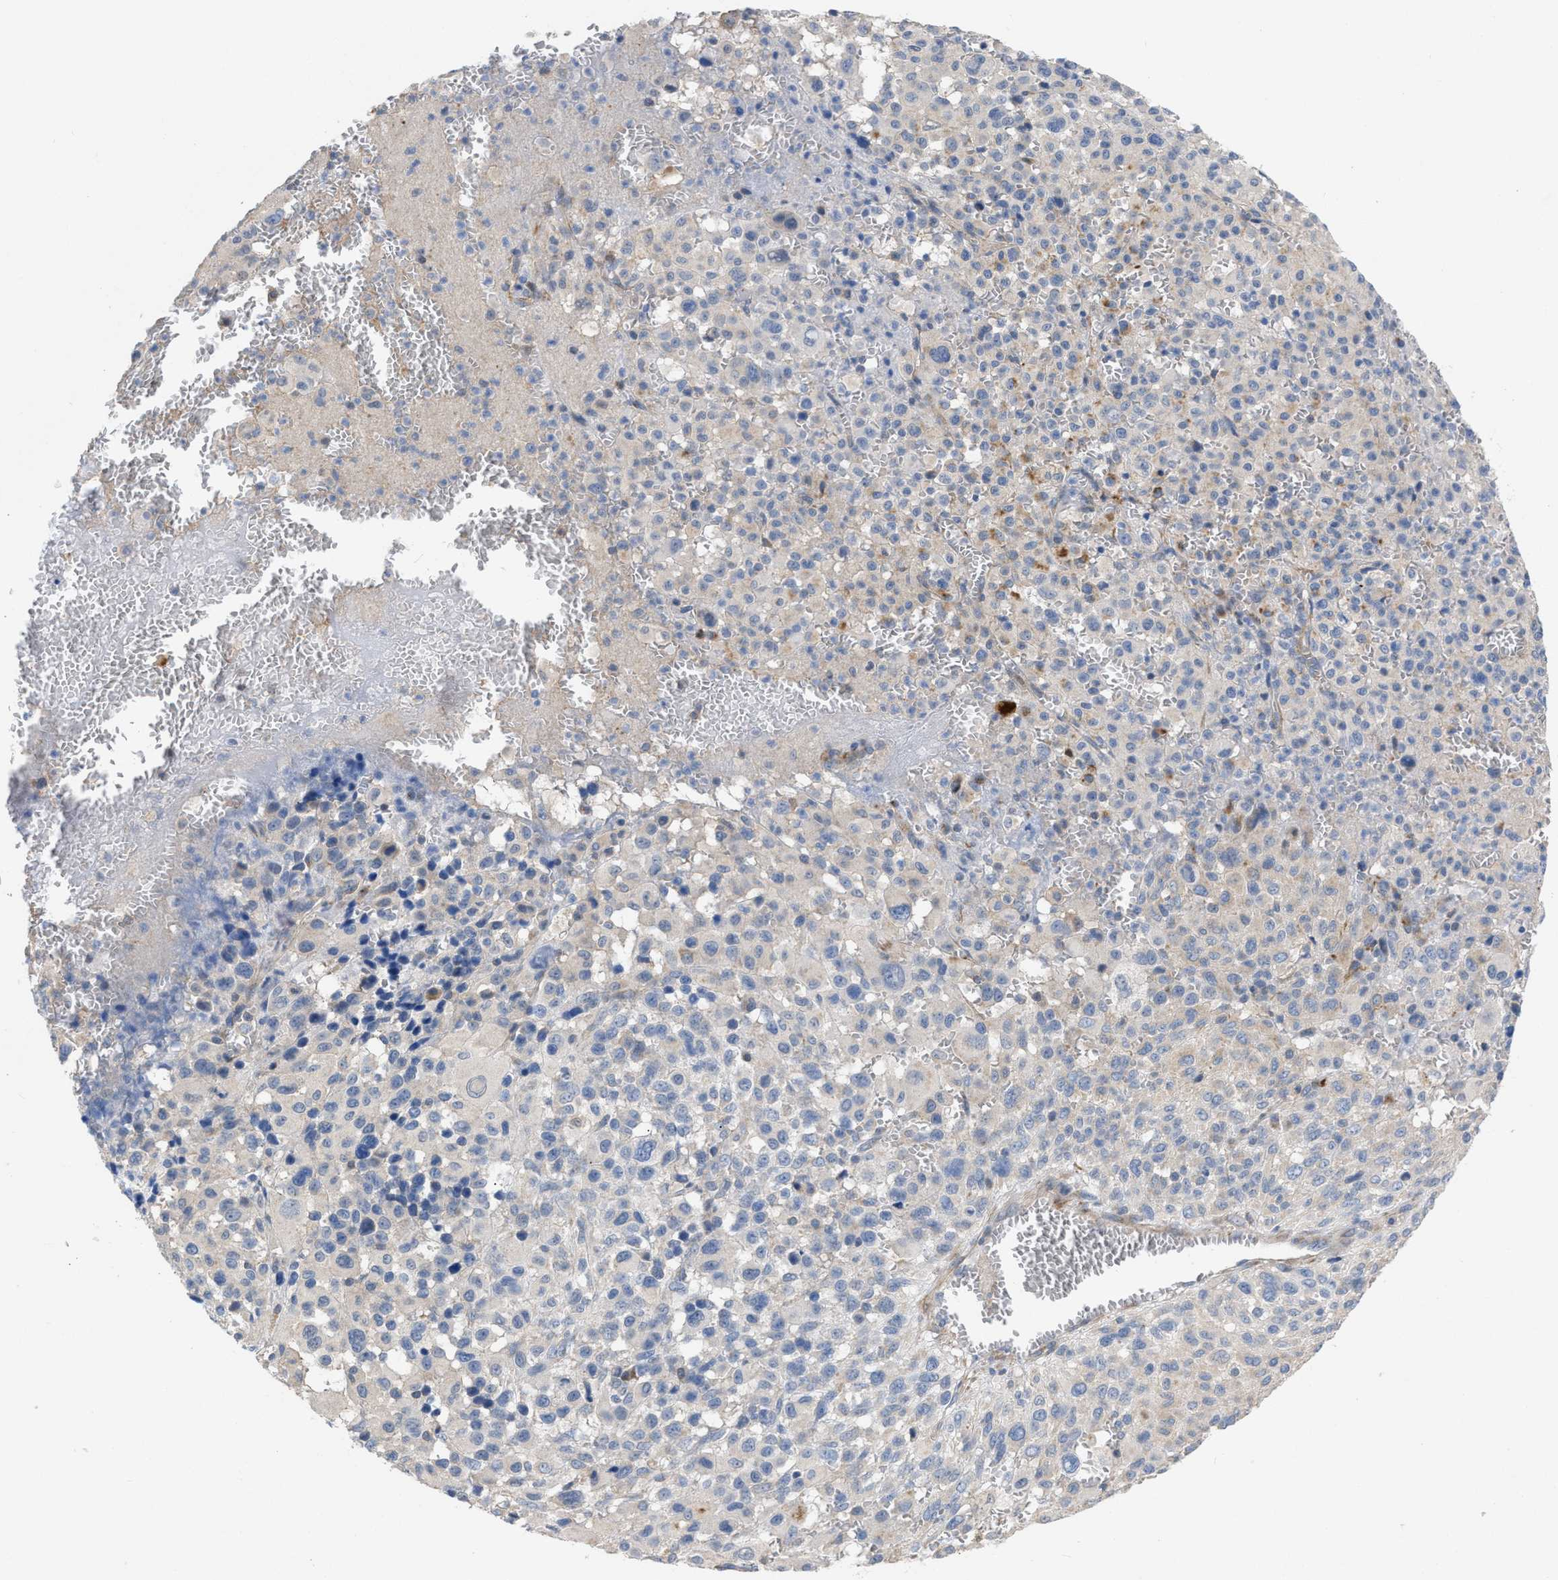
{"staining": {"intensity": "weak", "quantity": "<25%", "location": "cytoplasmic/membranous"}, "tissue": "melanoma", "cell_type": "Tumor cells", "image_type": "cancer", "snomed": [{"axis": "morphology", "description": "Malignant melanoma, Metastatic site"}, {"axis": "topography", "description": "Skin"}], "caption": "IHC micrograph of malignant melanoma (metastatic site) stained for a protein (brown), which displays no staining in tumor cells. (DAB (3,3'-diaminobenzidine) immunohistochemistry visualized using brightfield microscopy, high magnification).", "gene": "TMEM131", "patient": {"sex": "female", "age": 74}}